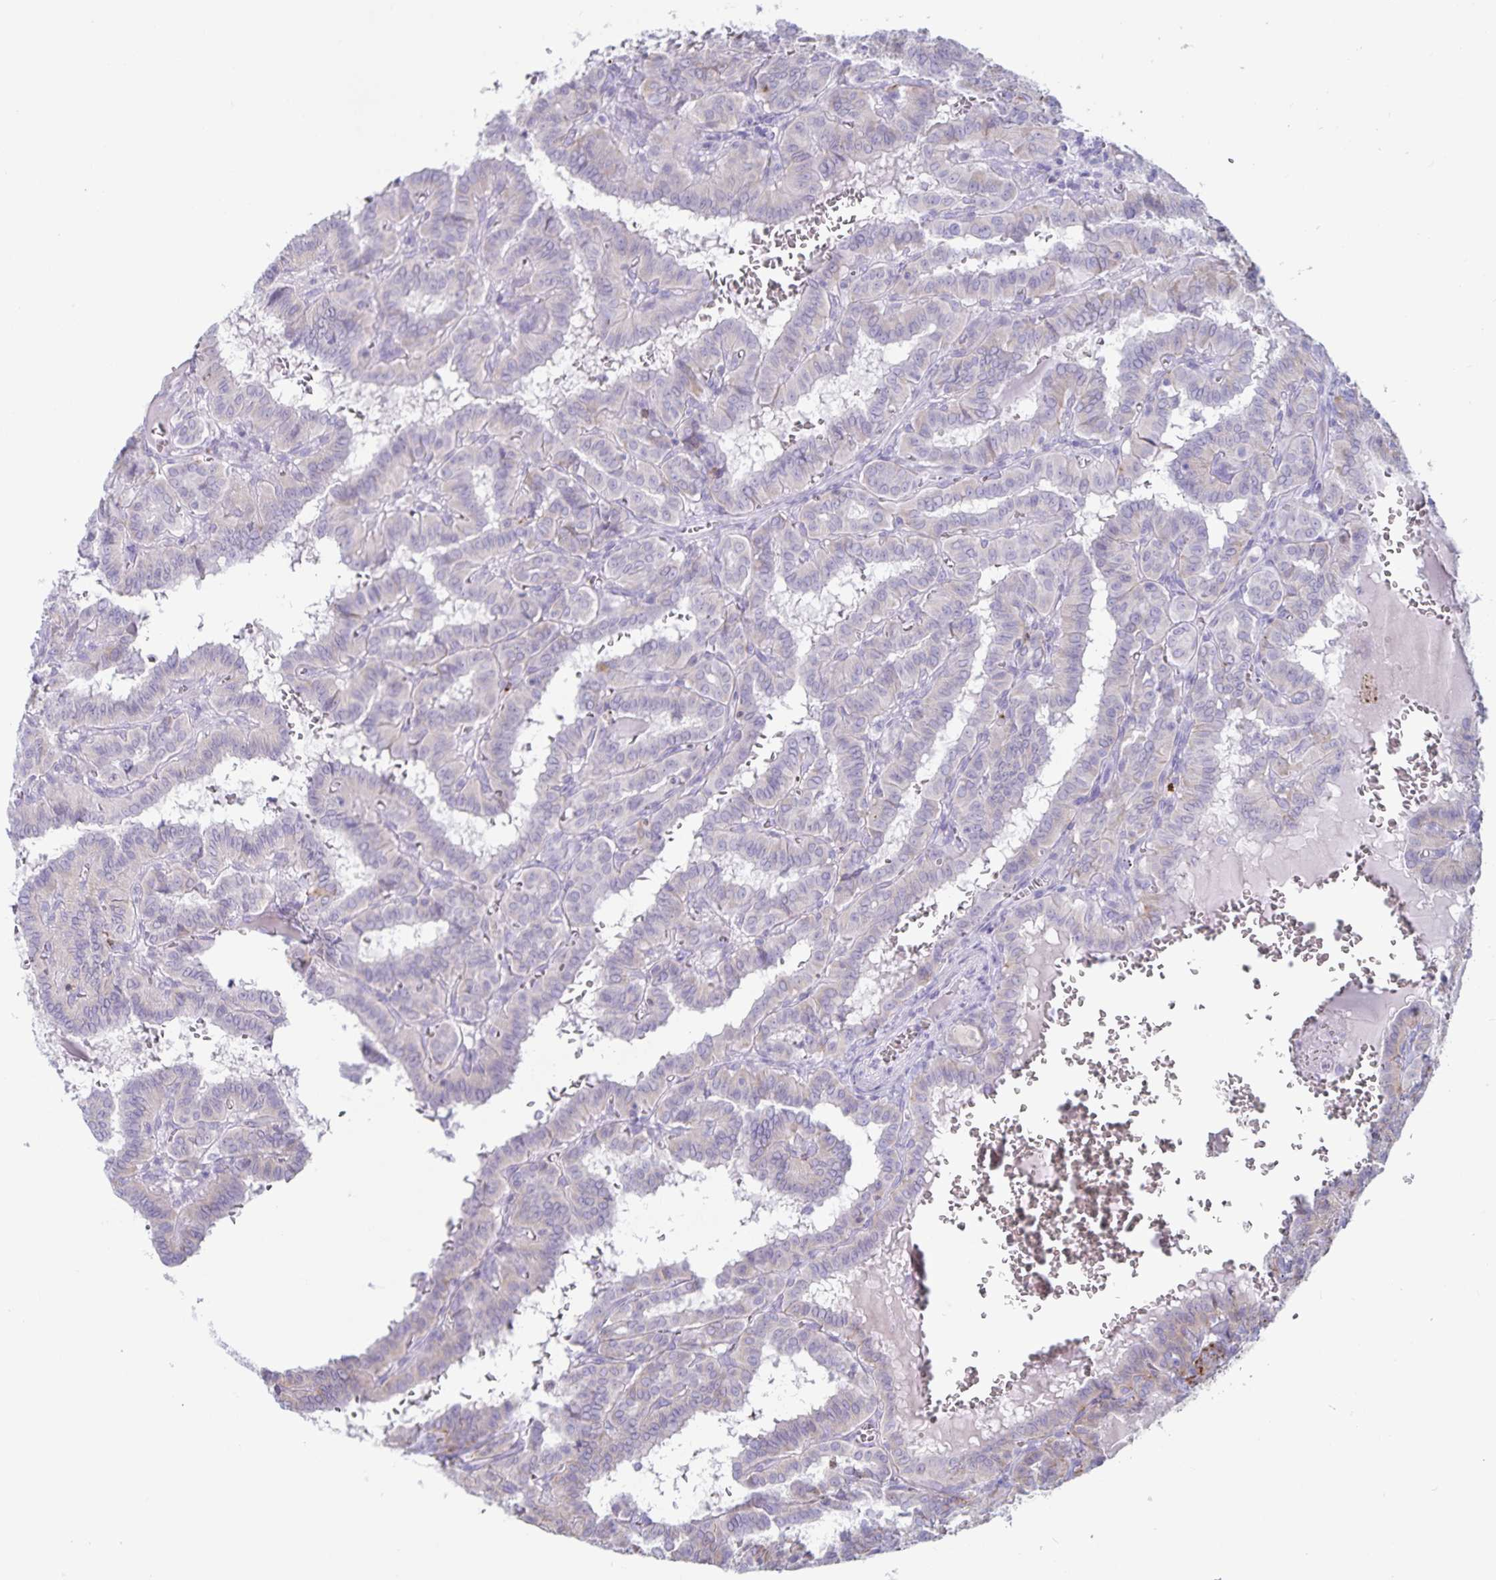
{"staining": {"intensity": "negative", "quantity": "none", "location": "none"}, "tissue": "thyroid cancer", "cell_type": "Tumor cells", "image_type": "cancer", "snomed": [{"axis": "morphology", "description": "Papillary adenocarcinoma, NOS"}, {"axis": "topography", "description": "Thyroid gland"}], "caption": "High power microscopy histopathology image of an immunohistochemistry (IHC) photomicrograph of thyroid cancer (papillary adenocarcinoma), revealing no significant staining in tumor cells.", "gene": "GNLY", "patient": {"sex": "female", "age": 21}}